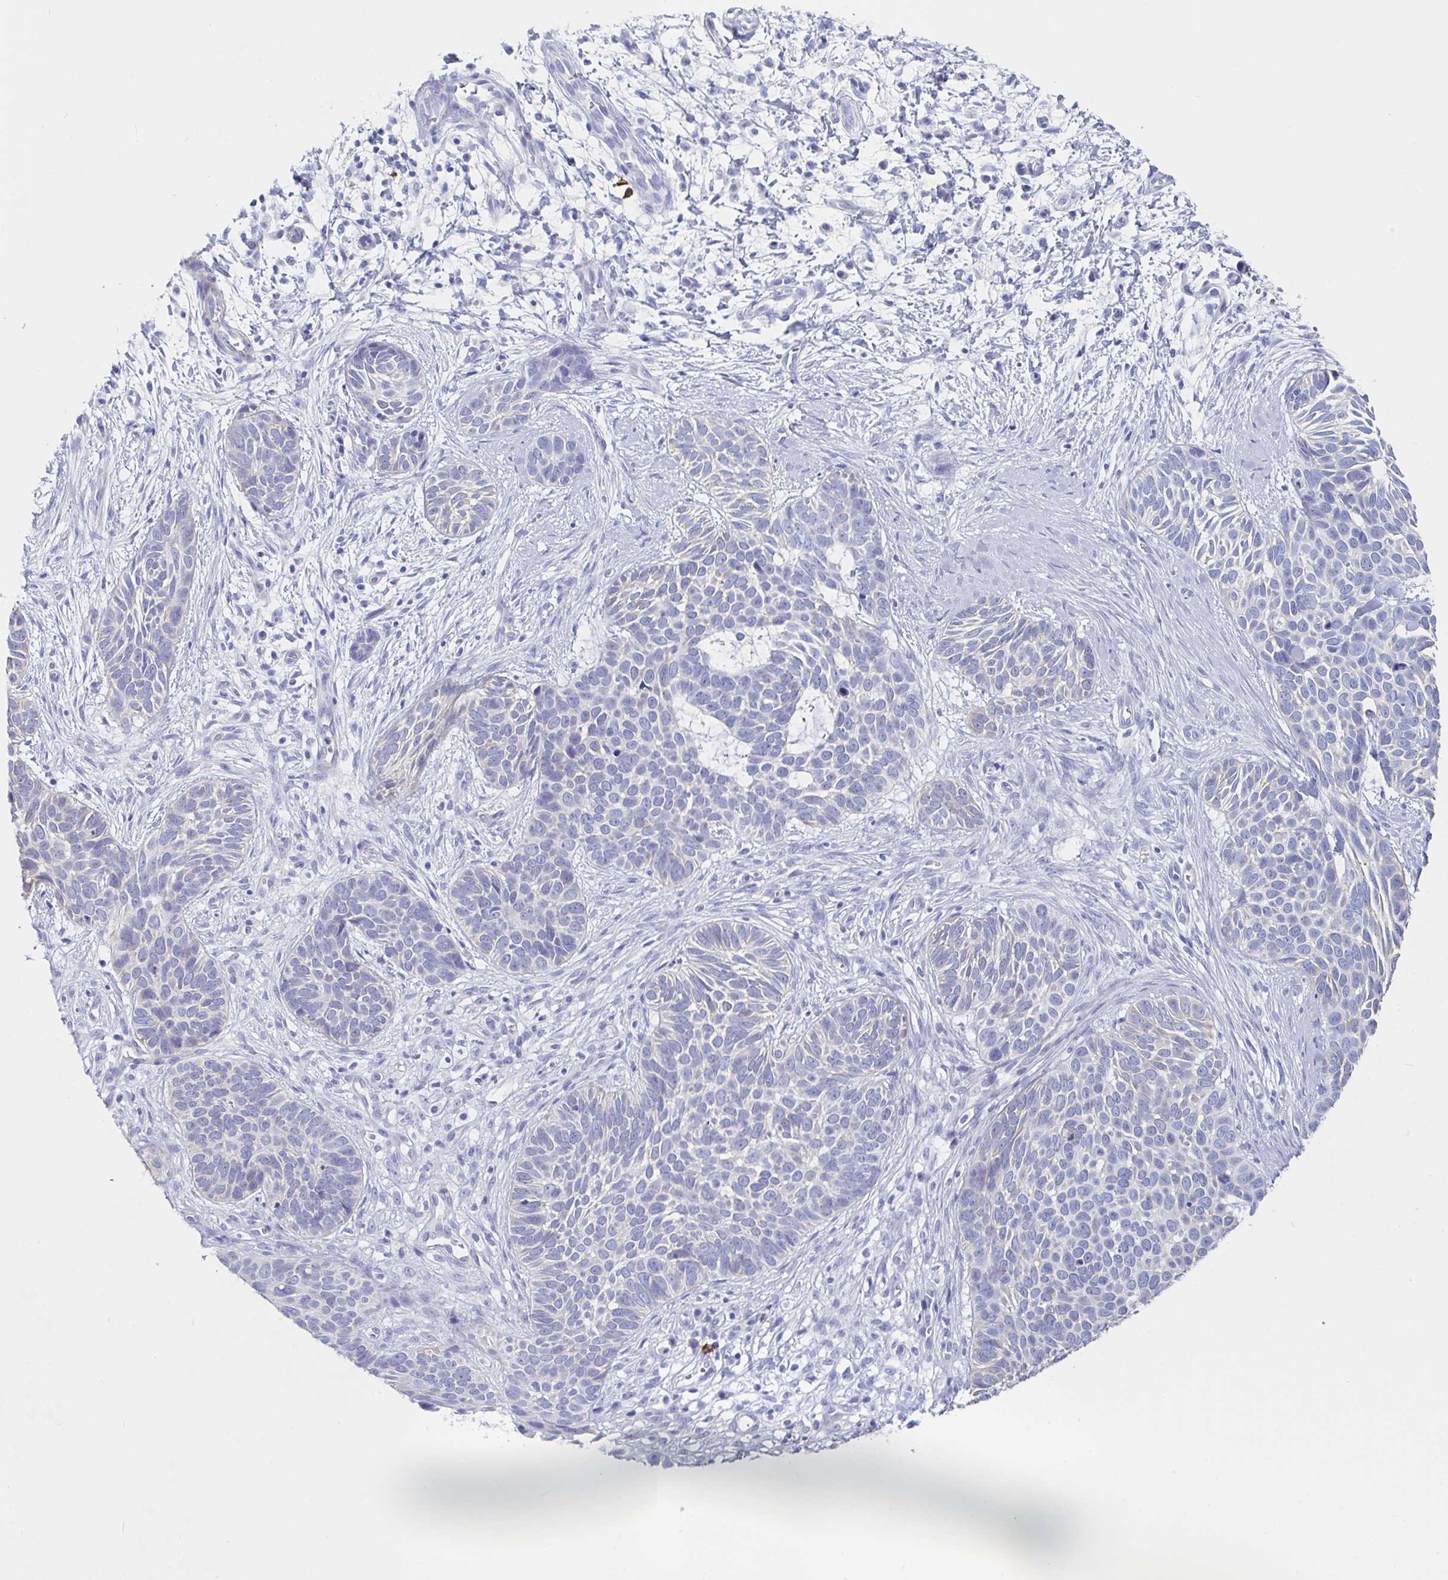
{"staining": {"intensity": "negative", "quantity": "none", "location": "none"}, "tissue": "skin cancer", "cell_type": "Tumor cells", "image_type": "cancer", "snomed": [{"axis": "morphology", "description": "Basal cell carcinoma"}, {"axis": "topography", "description": "Skin"}], "caption": "An immunohistochemistry micrograph of basal cell carcinoma (skin) is shown. There is no staining in tumor cells of basal cell carcinoma (skin). The staining was performed using DAB (3,3'-diaminobenzidine) to visualize the protein expression in brown, while the nuclei were stained in blue with hematoxylin (Magnification: 20x).", "gene": "PACSIN1", "patient": {"sex": "male", "age": 69}}